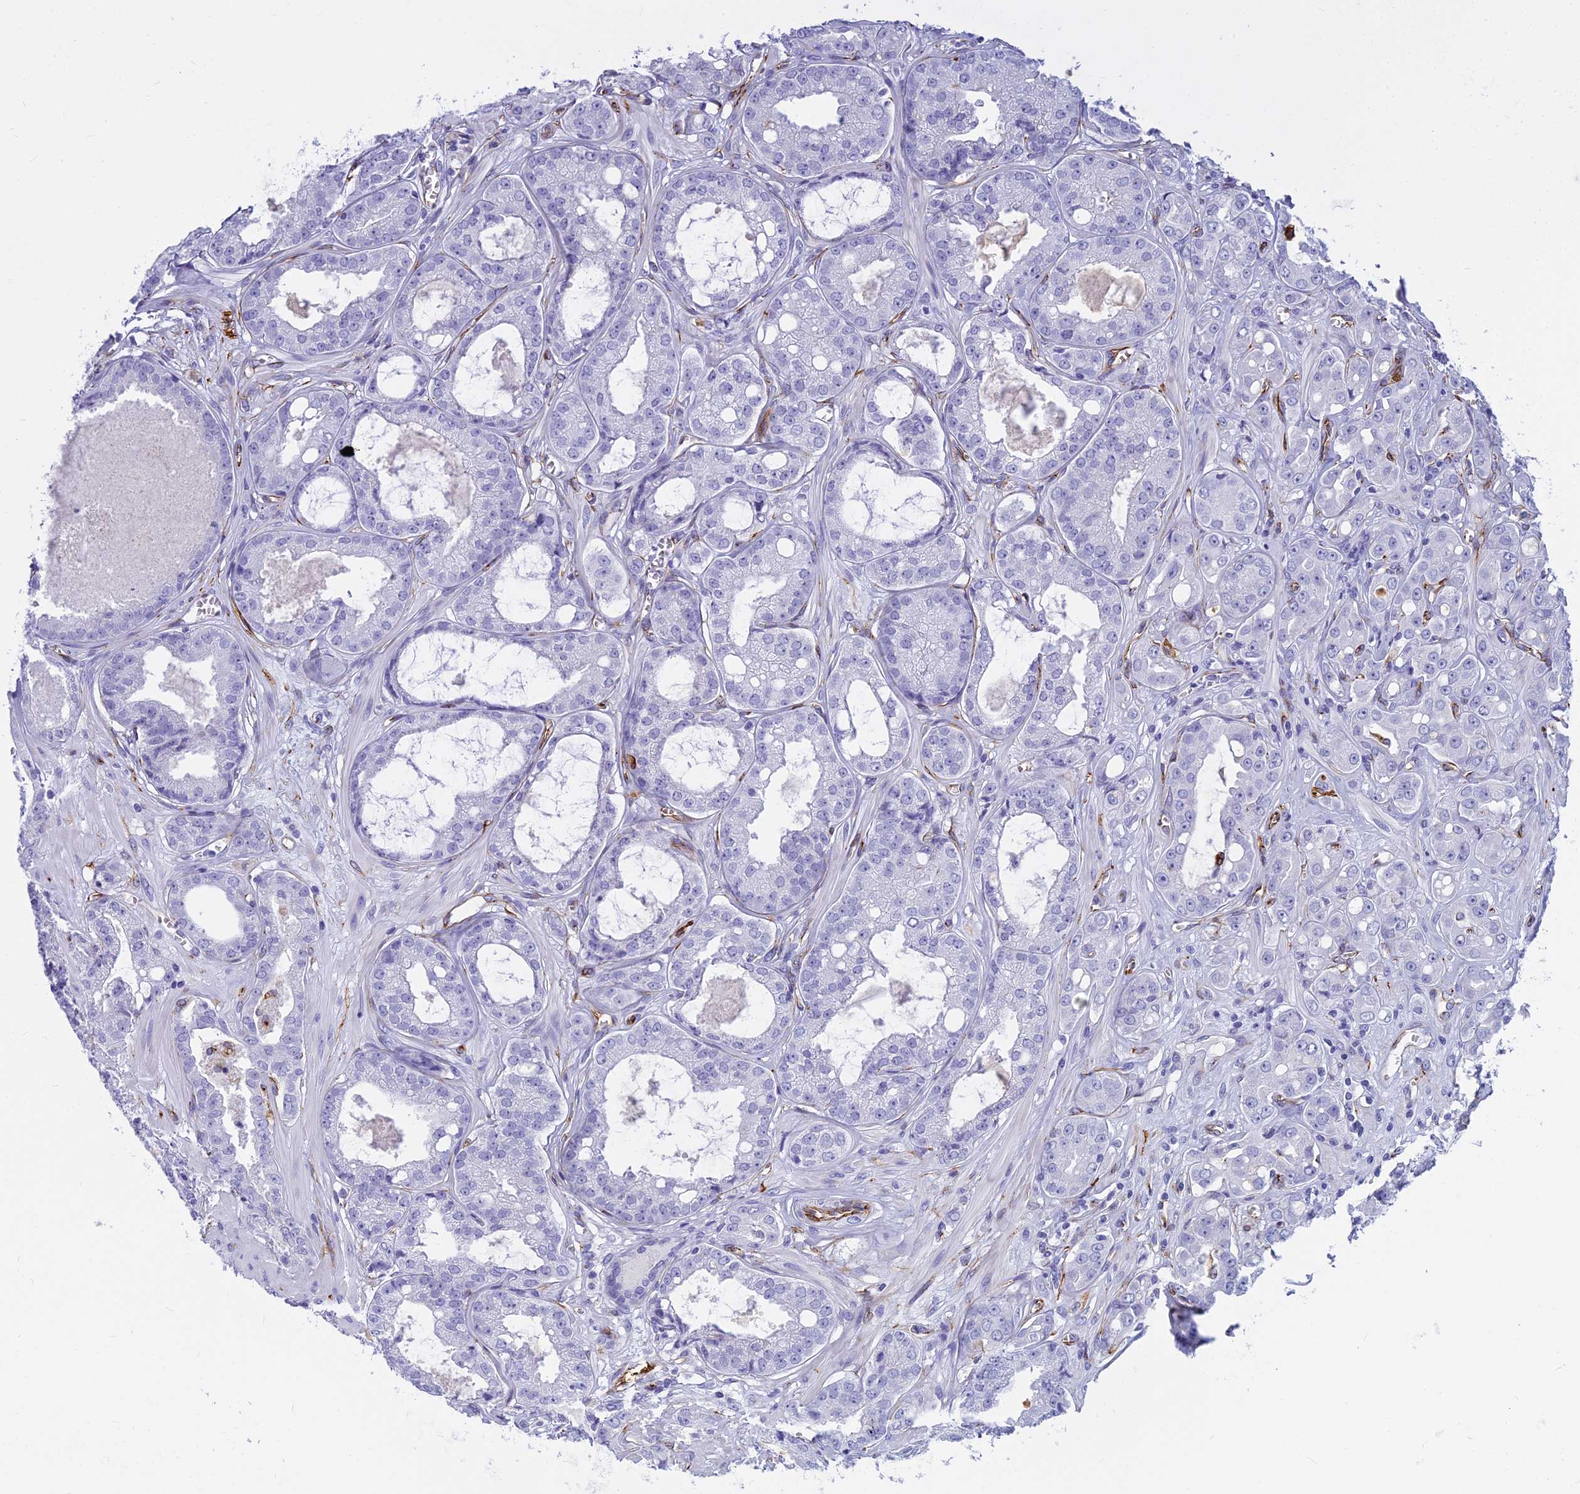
{"staining": {"intensity": "negative", "quantity": "none", "location": "none"}, "tissue": "prostate cancer", "cell_type": "Tumor cells", "image_type": "cancer", "snomed": [{"axis": "morphology", "description": "Adenocarcinoma, High grade"}, {"axis": "topography", "description": "Prostate"}], "caption": "The image shows no staining of tumor cells in high-grade adenocarcinoma (prostate).", "gene": "EVI2A", "patient": {"sex": "male", "age": 74}}